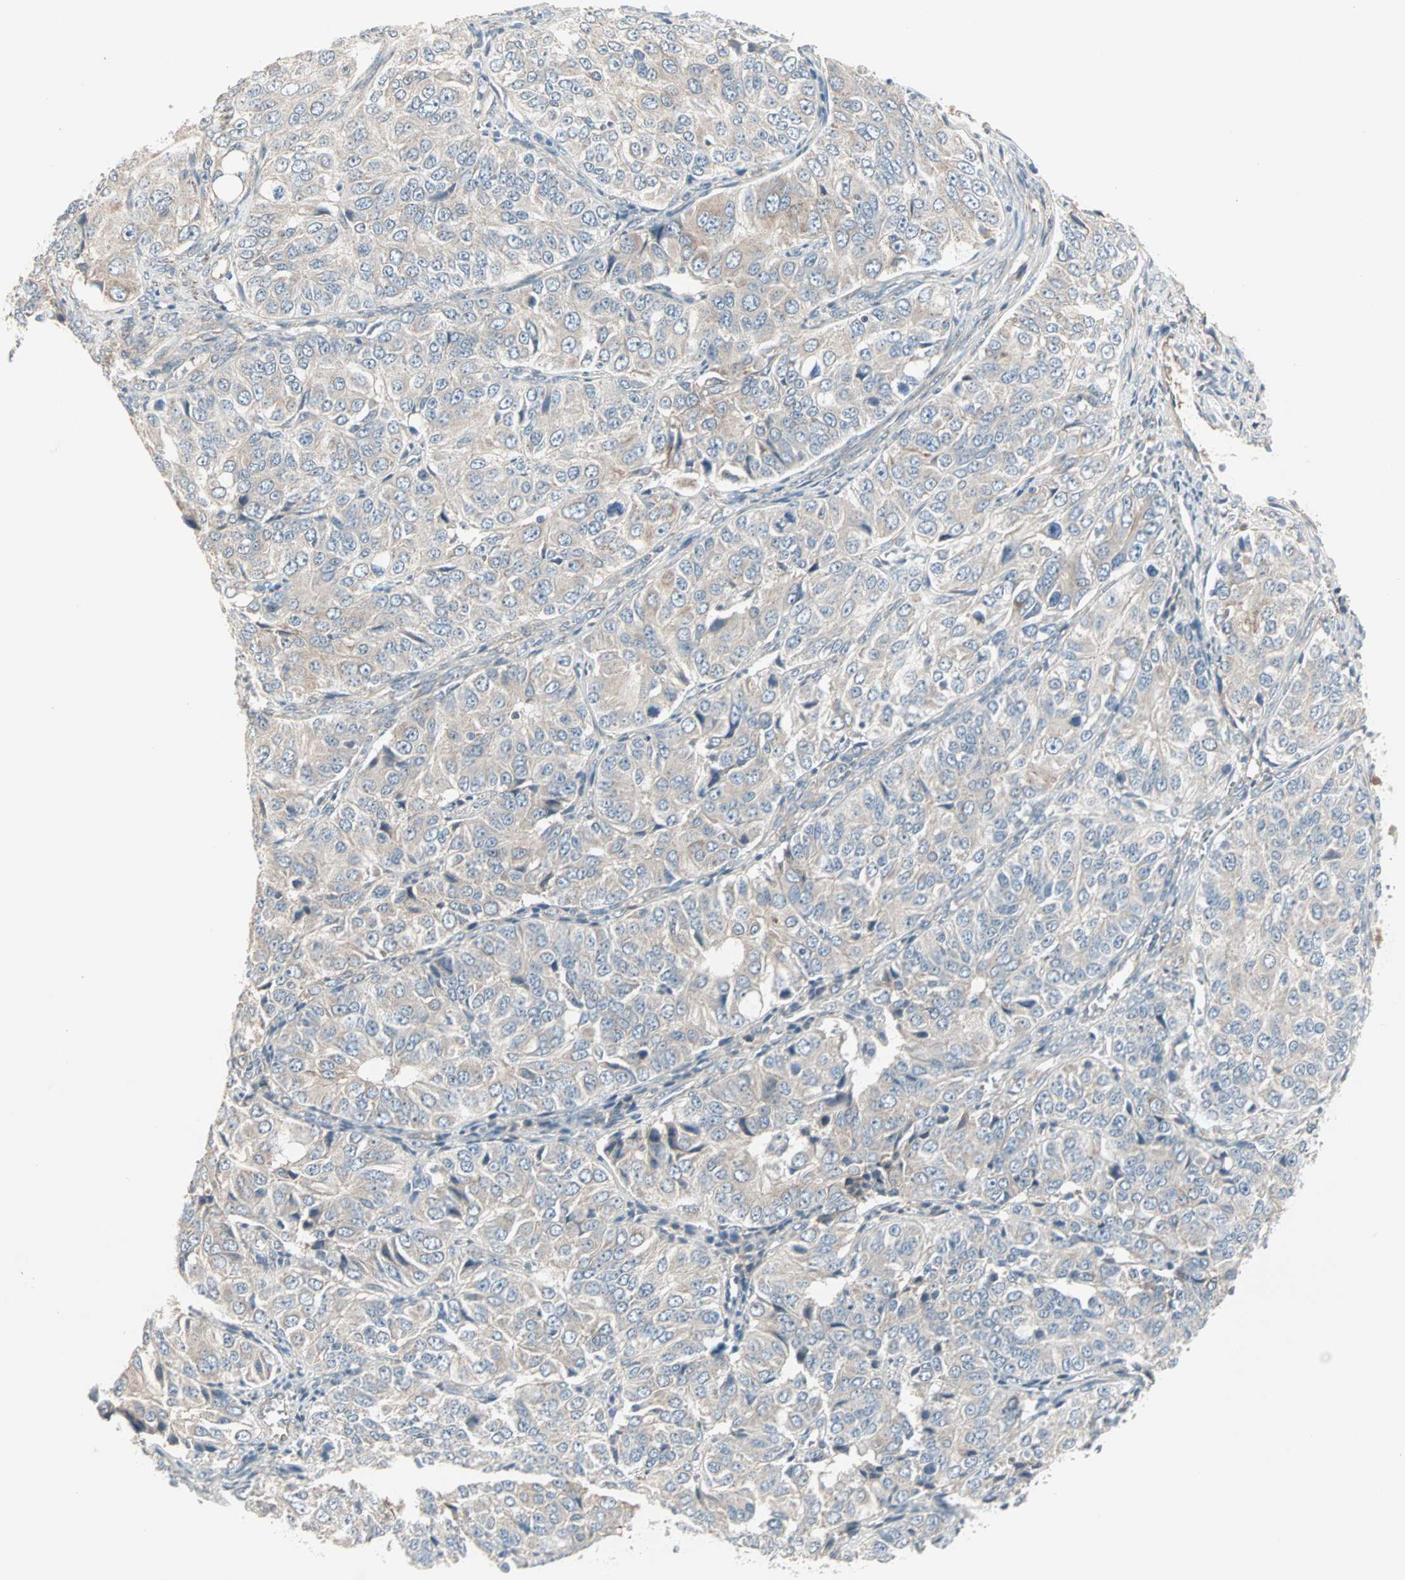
{"staining": {"intensity": "weak", "quantity": "<25%", "location": "cytoplasmic/membranous"}, "tissue": "ovarian cancer", "cell_type": "Tumor cells", "image_type": "cancer", "snomed": [{"axis": "morphology", "description": "Carcinoma, endometroid"}, {"axis": "topography", "description": "Ovary"}], "caption": "Immunohistochemistry of endometroid carcinoma (ovarian) reveals no staining in tumor cells.", "gene": "JMJD7-PLA2G4B", "patient": {"sex": "female", "age": 51}}